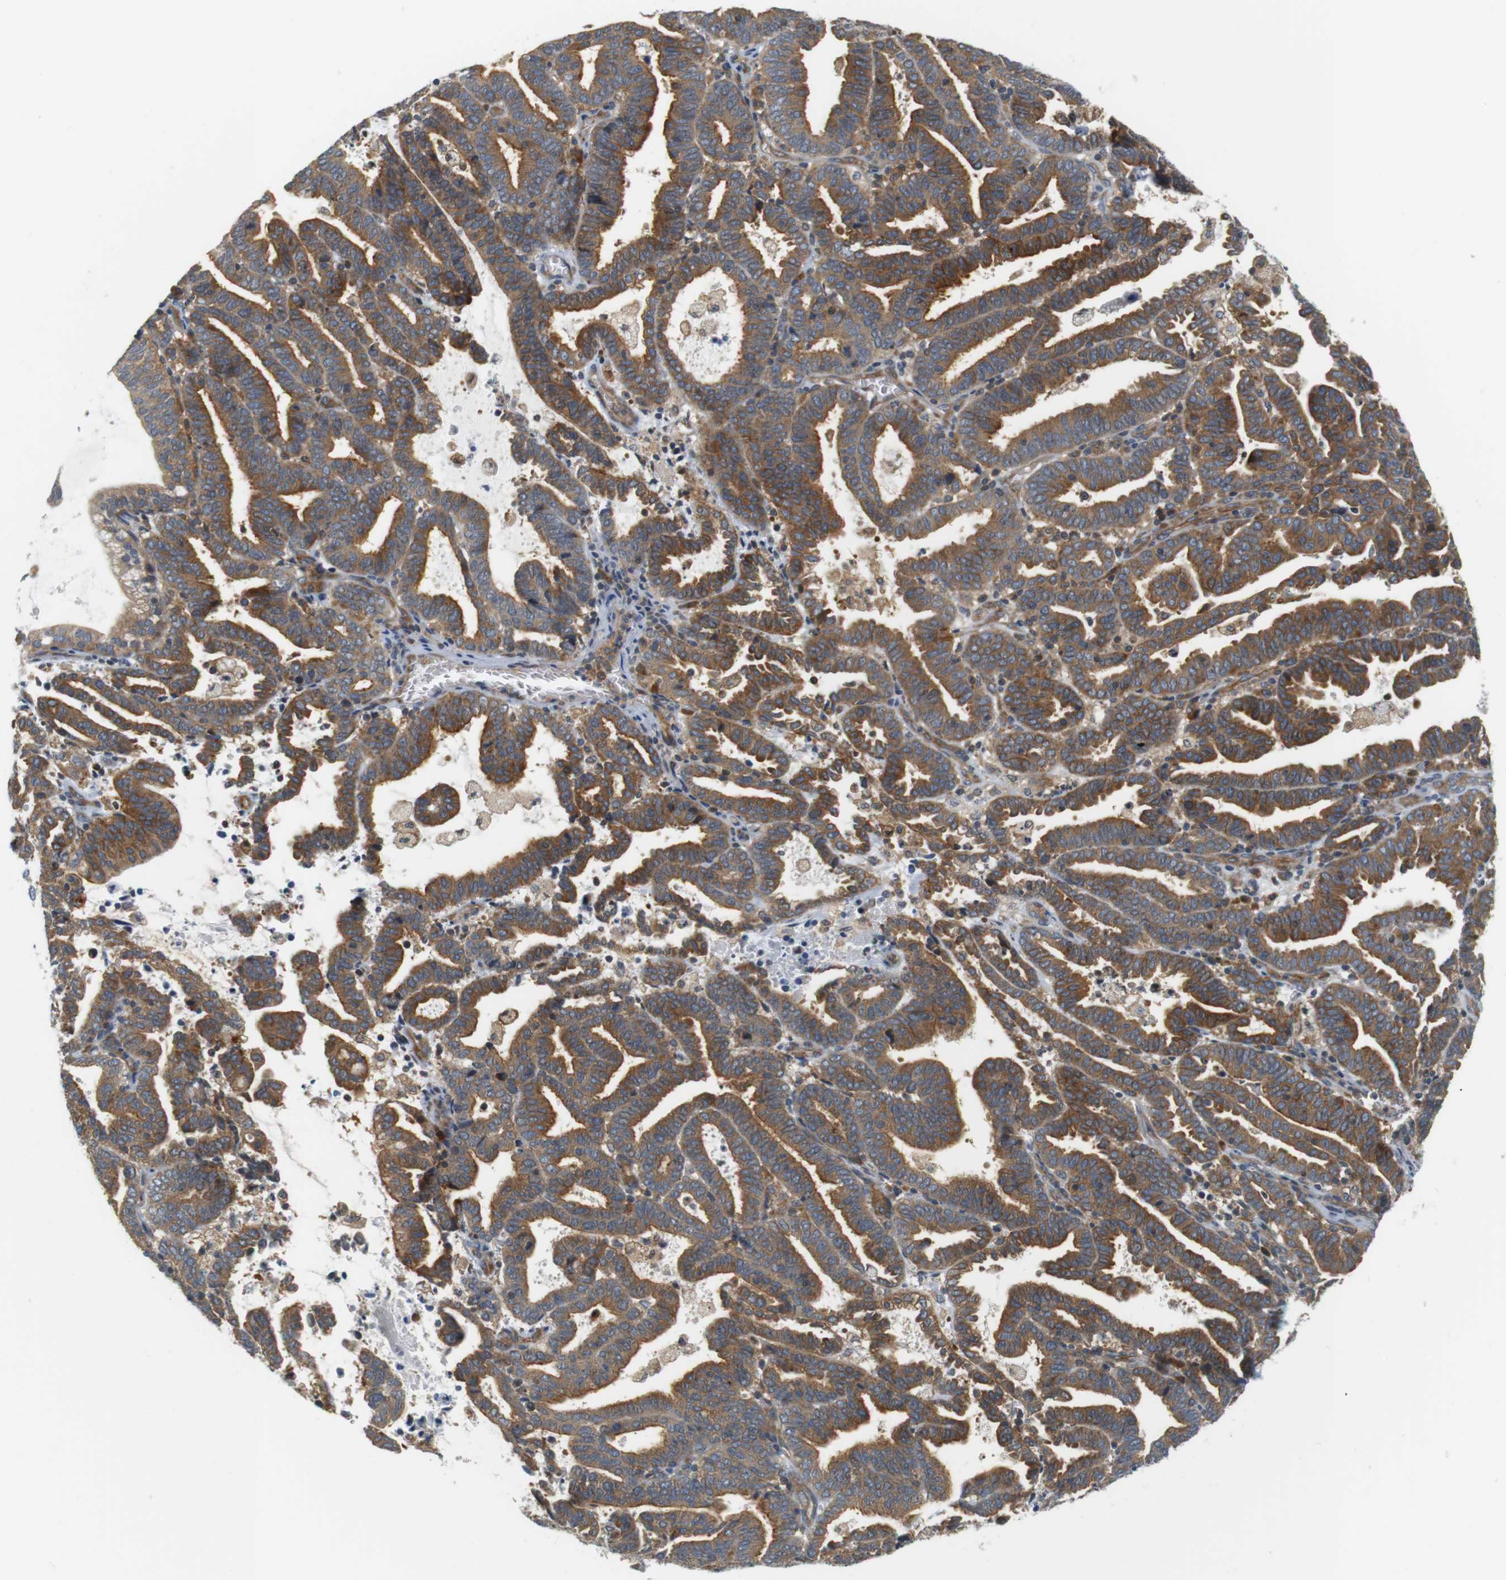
{"staining": {"intensity": "moderate", "quantity": ">75%", "location": "cytoplasmic/membranous"}, "tissue": "endometrial cancer", "cell_type": "Tumor cells", "image_type": "cancer", "snomed": [{"axis": "morphology", "description": "Adenocarcinoma, NOS"}, {"axis": "topography", "description": "Uterus"}], "caption": "Moderate cytoplasmic/membranous expression is identified in approximately >75% of tumor cells in adenocarcinoma (endometrial). The staining was performed using DAB, with brown indicating positive protein expression. Nuclei are stained blue with hematoxylin.", "gene": "SH3GLB1", "patient": {"sex": "female", "age": 83}}